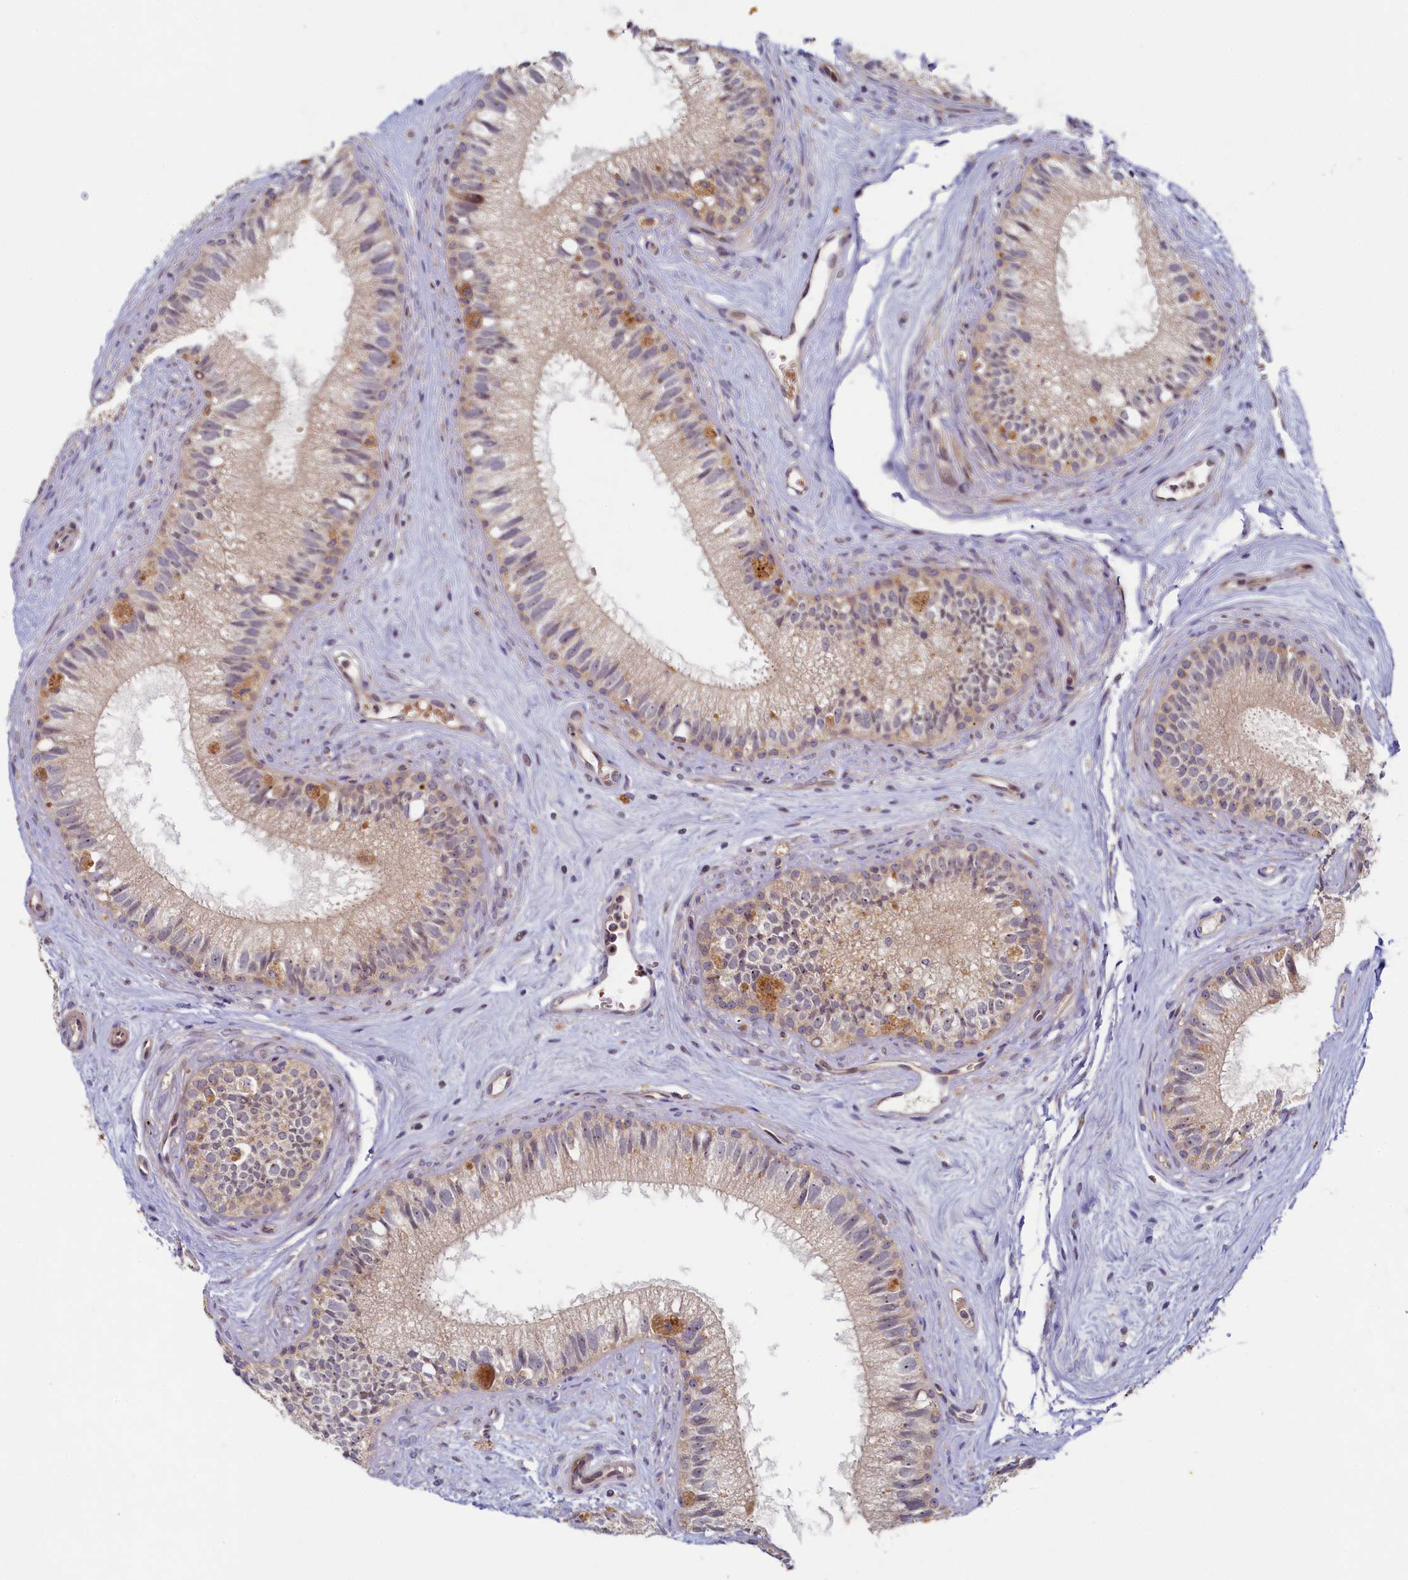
{"staining": {"intensity": "moderate", "quantity": "25%-75%", "location": "cytoplasmic/membranous"}, "tissue": "epididymis", "cell_type": "Glandular cells", "image_type": "normal", "snomed": [{"axis": "morphology", "description": "Normal tissue, NOS"}, {"axis": "topography", "description": "Epididymis"}], "caption": "Immunohistochemistry (IHC) (DAB (3,3'-diaminobenzidine)) staining of unremarkable epididymis displays moderate cytoplasmic/membranous protein expression in about 25%-75% of glandular cells. Nuclei are stained in blue.", "gene": "CEP20", "patient": {"sex": "male", "age": 71}}